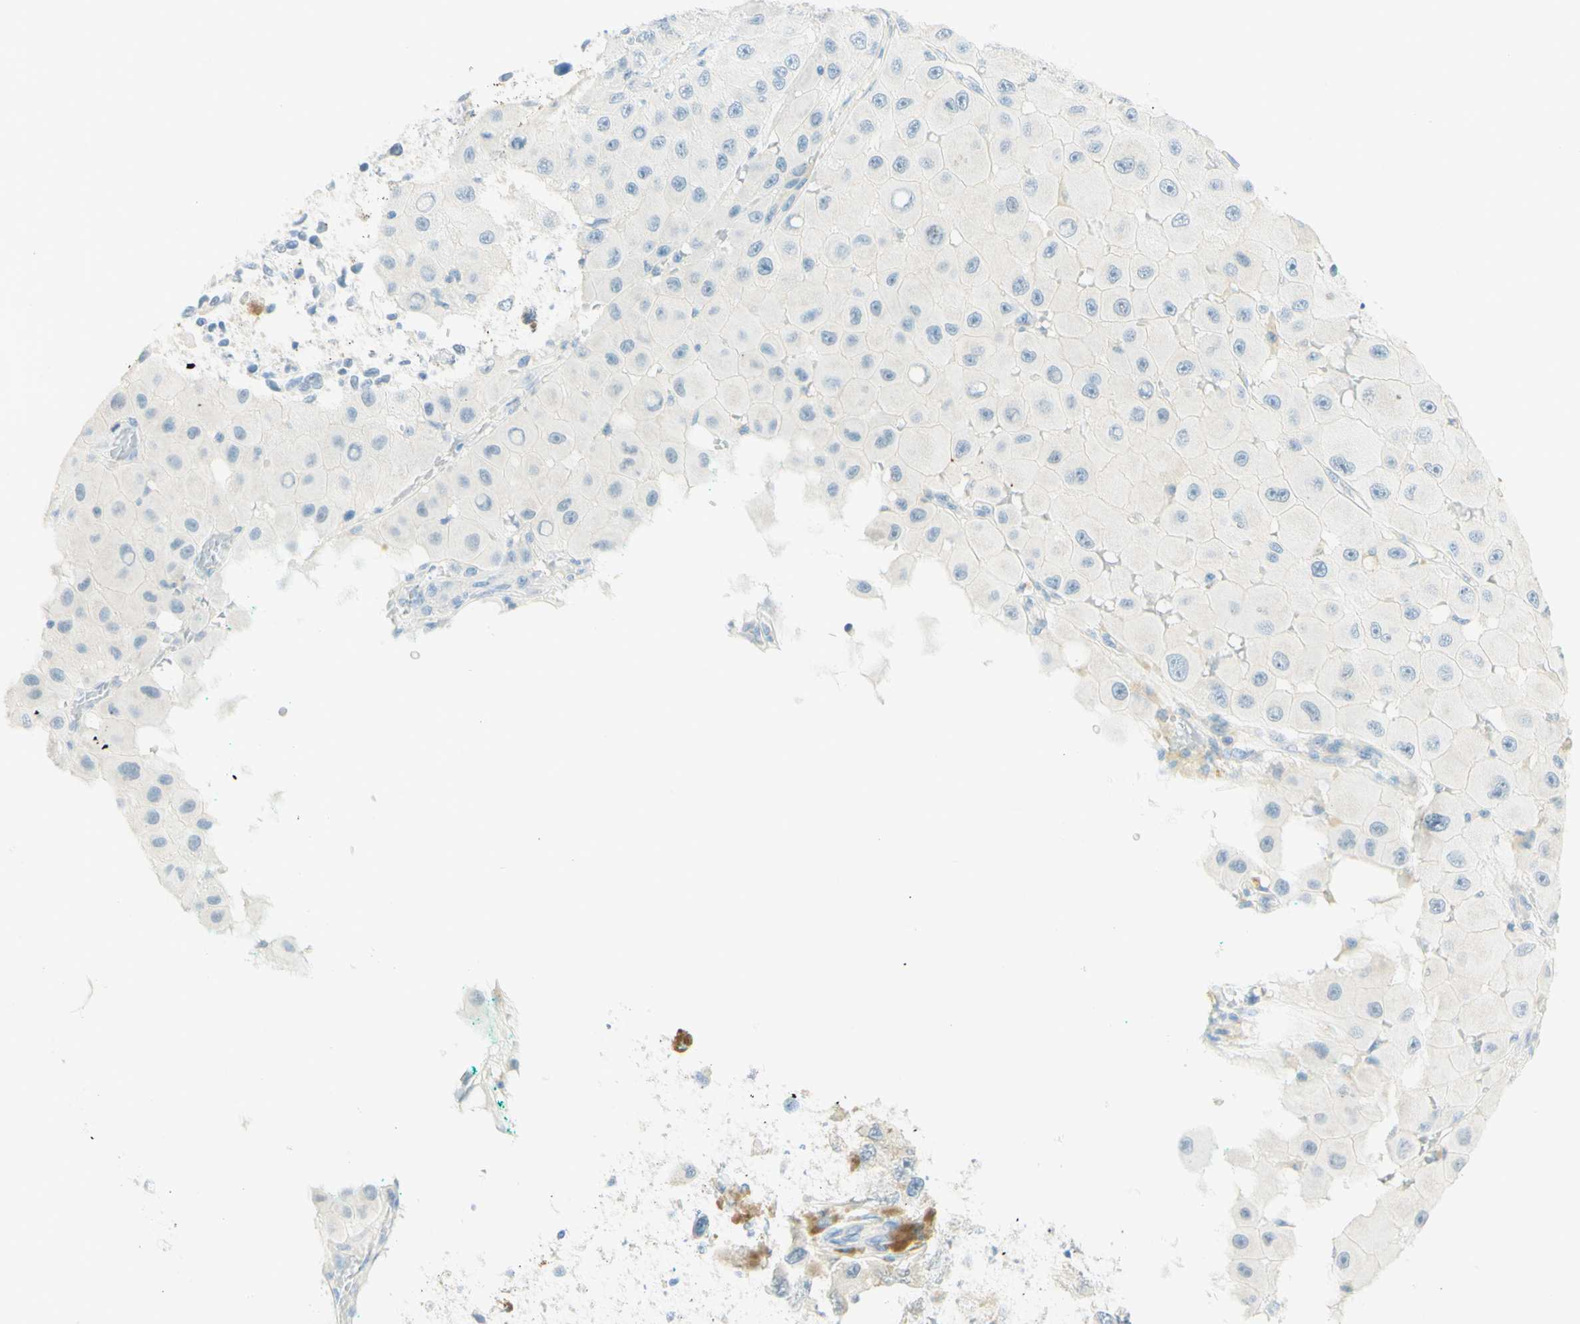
{"staining": {"intensity": "negative", "quantity": "none", "location": "none"}, "tissue": "melanoma", "cell_type": "Tumor cells", "image_type": "cancer", "snomed": [{"axis": "morphology", "description": "Malignant melanoma, NOS"}, {"axis": "topography", "description": "Skin"}], "caption": "Photomicrograph shows no protein positivity in tumor cells of melanoma tissue. (Stains: DAB (3,3'-diaminobenzidine) IHC with hematoxylin counter stain, Microscopy: brightfield microscopy at high magnification).", "gene": "TMEM132D", "patient": {"sex": "female", "age": 81}}